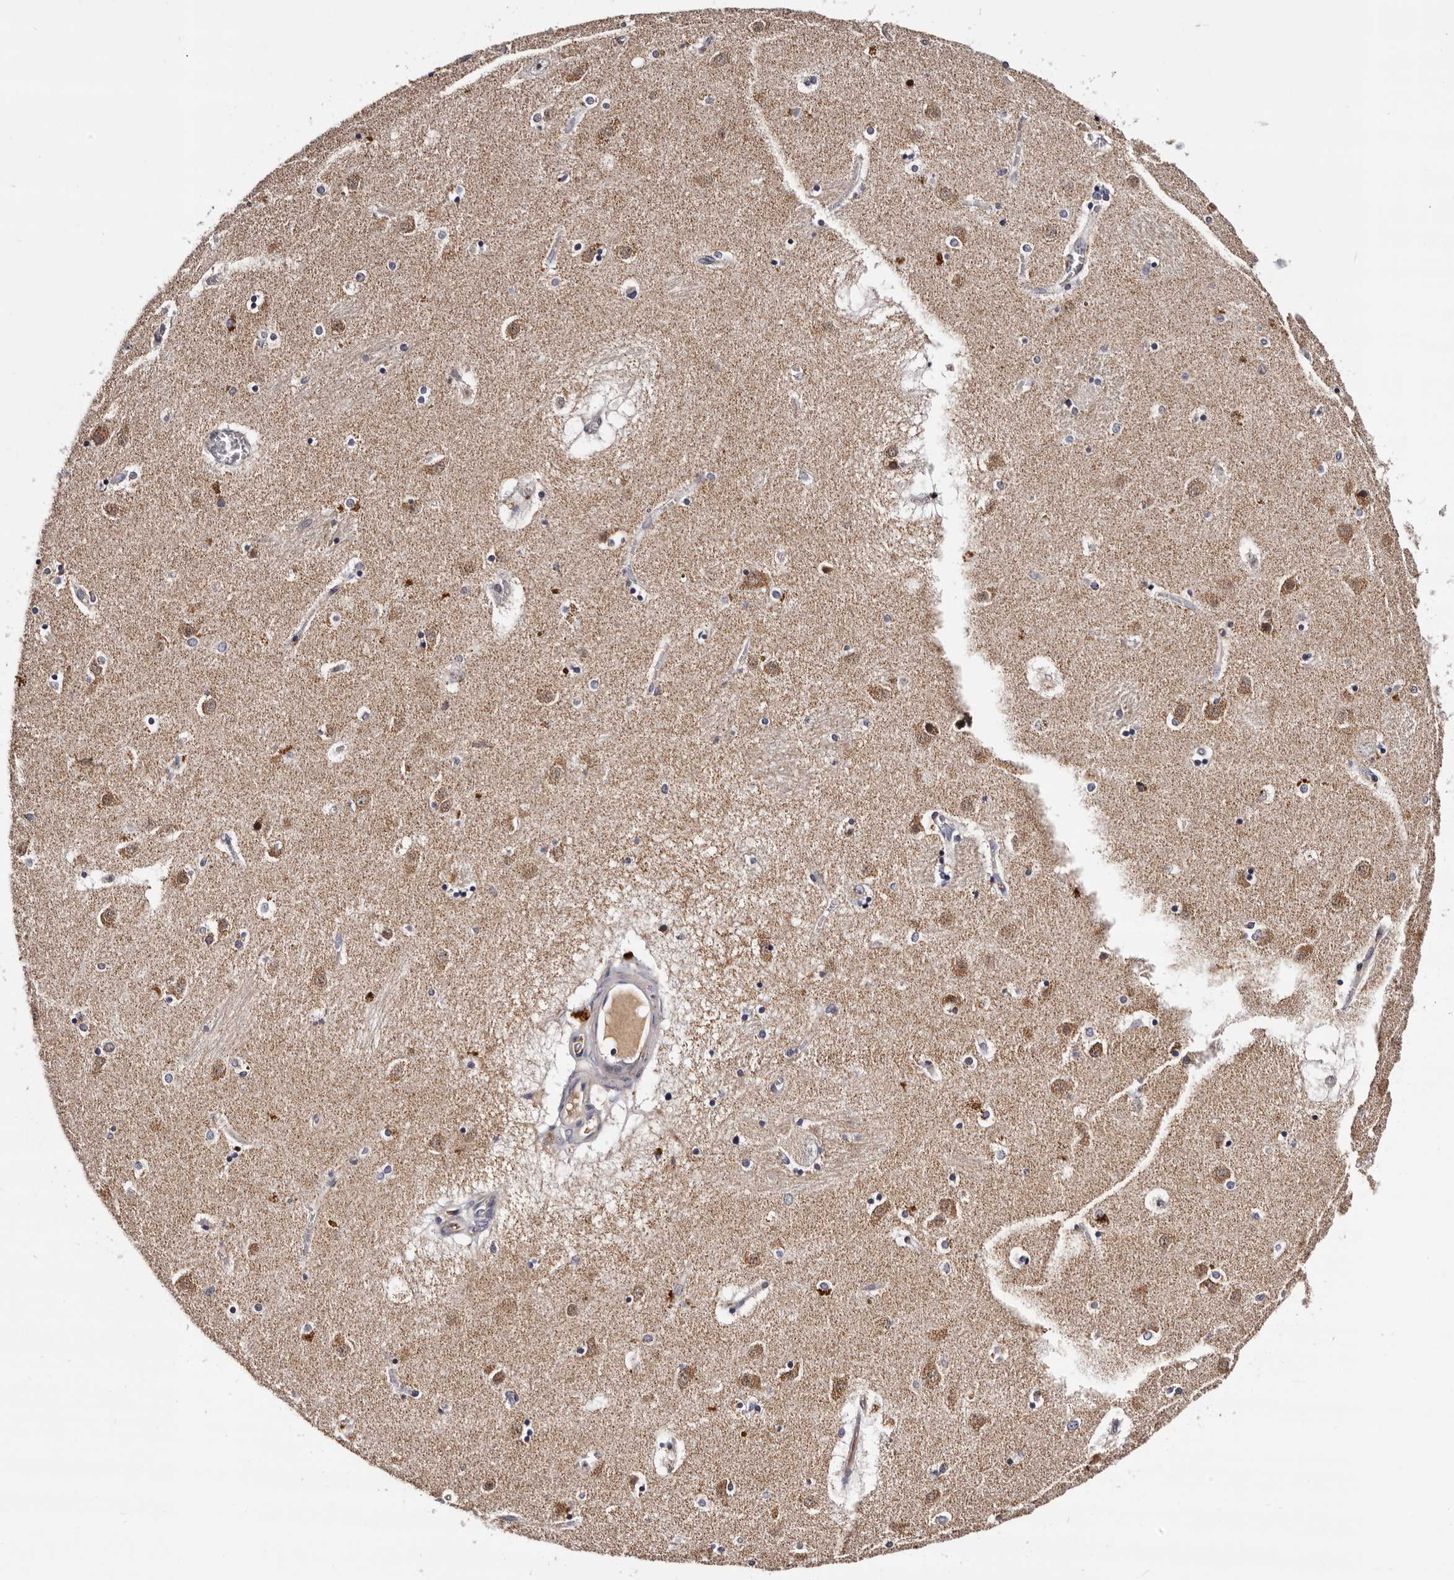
{"staining": {"intensity": "moderate", "quantity": "<25%", "location": "cytoplasmic/membranous,nuclear"}, "tissue": "caudate", "cell_type": "Glial cells", "image_type": "normal", "snomed": [{"axis": "morphology", "description": "Normal tissue, NOS"}, {"axis": "topography", "description": "Lateral ventricle wall"}], "caption": "This photomicrograph reveals IHC staining of unremarkable caudate, with low moderate cytoplasmic/membranous,nuclear expression in about <25% of glial cells.", "gene": "TAF4B", "patient": {"sex": "male", "age": 70}}